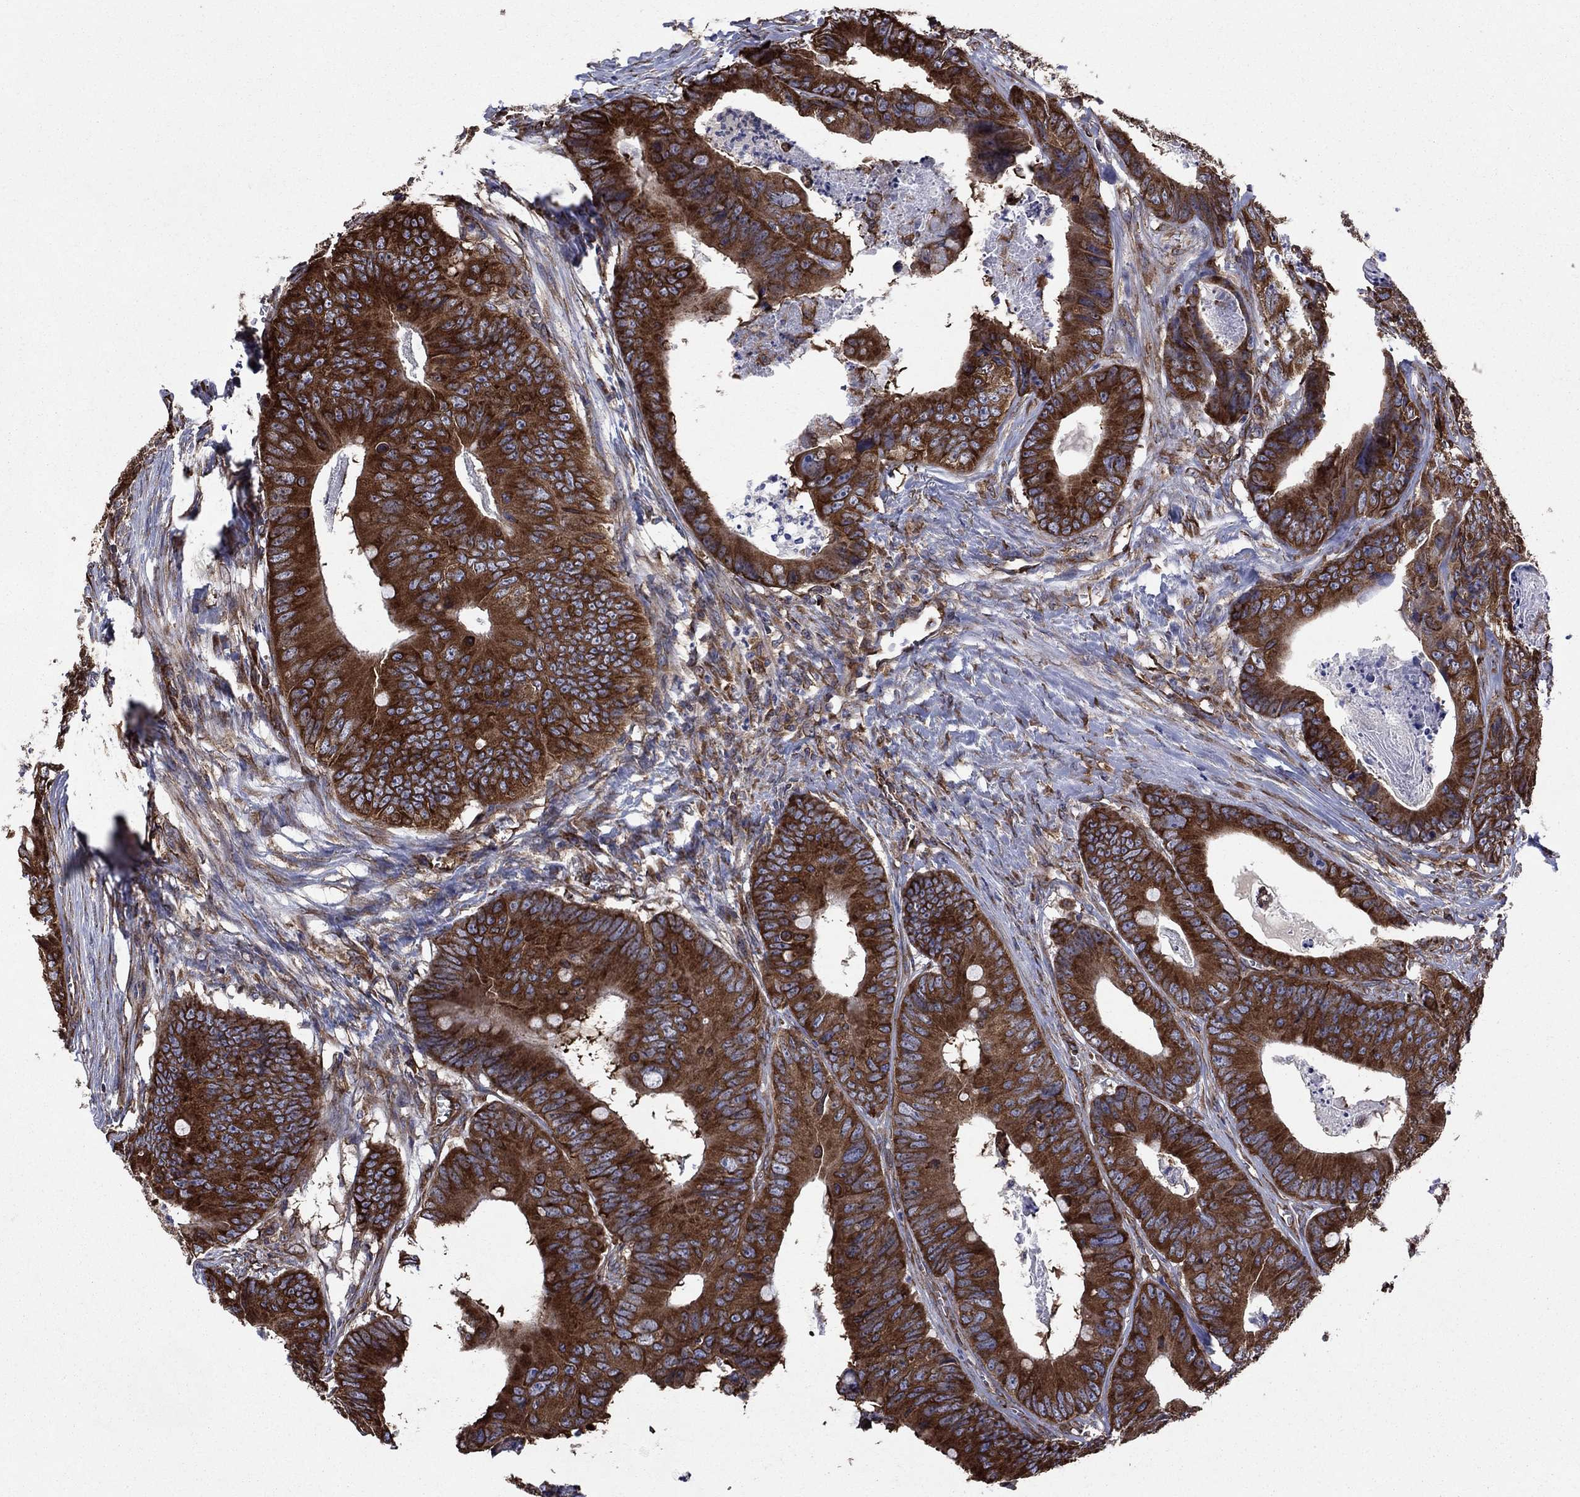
{"staining": {"intensity": "strong", "quantity": ">75%", "location": "cytoplasmic/membranous"}, "tissue": "colorectal cancer", "cell_type": "Tumor cells", "image_type": "cancer", "snomed": [{"axis": "morphology", "description": "Adenocarcinoma, NOS"}, {"axis": "topography", "description": "Colon"}], "caption": "Strong cytoplasmic/membranous positivity for a protein is seen in about >75% of tumor cells of colorectal cancer (adenocarcinoma) using immunohistochemistry (IHC).", "gene": "YBX1", "patient": {"sex": "male", "age": 84}}